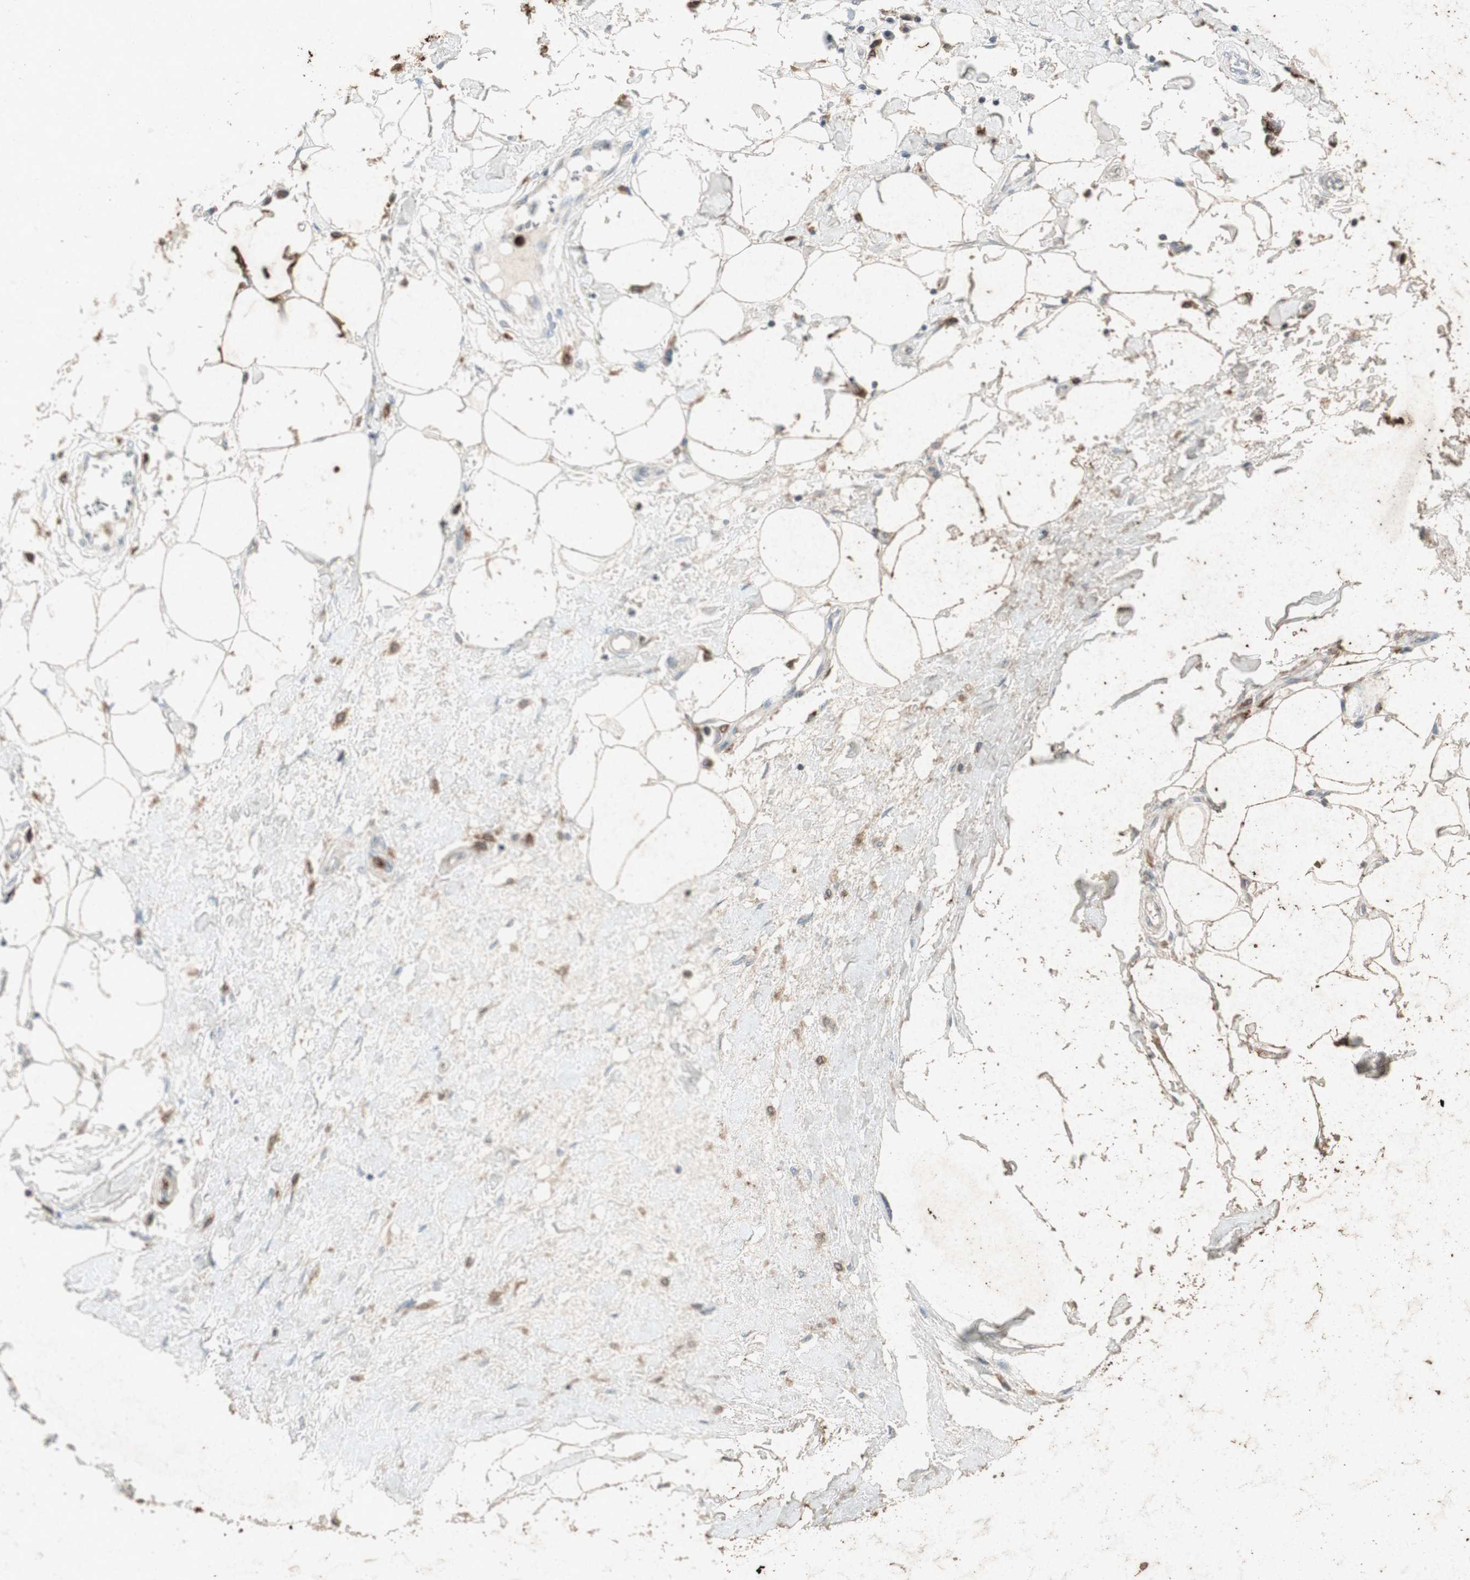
{"staining": {"intensity": "negative", "quantity": "none", "location": "none"}, "tissue": "breast cancer", "cell_type": "Tumor cells", "image_type": "cancer", "snomed": [{"axis": "morphology", "description": "Duct carcinoma"}, {"axis": "topography", "description": "Breast"}], "caption": "Protein analysis of infiltrating ductal carcinoma (breast) displays no significant expression in tumor cells.", "gene": "TYROBP", "patient": {"sex": "female", "age": 27}}